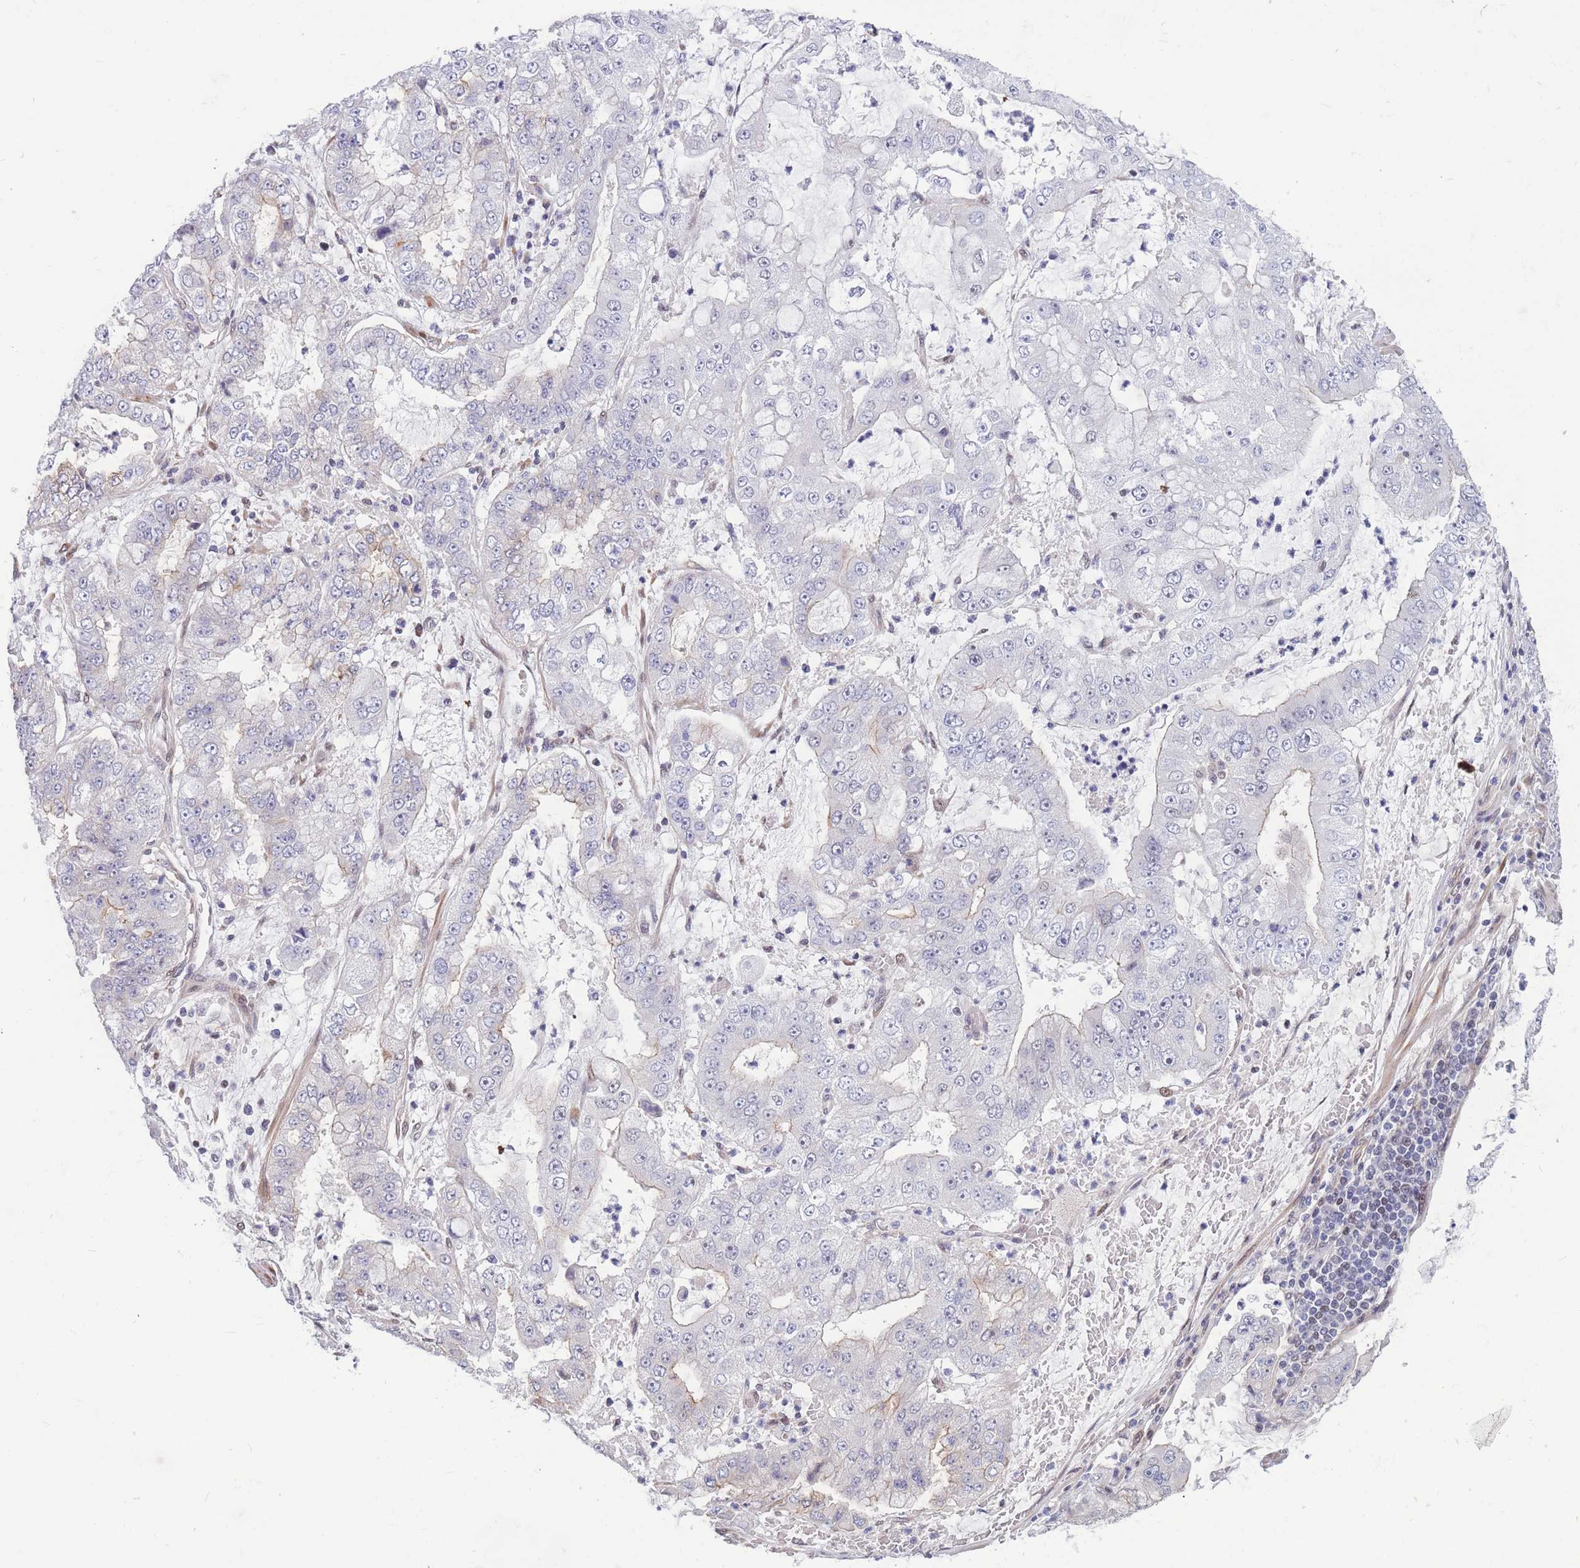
{"staining": {"intensity": "negative", "quantity": "none", "location": "none"}, "tissue": "stomach cancer", "cell_type": "Tumor cells", "image_type": "cancer", "snomed": [{"axis": "morphology", "description": "Adenocarcinoma, NOS"}, {"axis": "topography", "description": "Stomach"}], "caption": "This is an immunohistochemistry (IHC) micrograph of adenocarcinoma (stomach). There is no expression in tumor cells.", "gene": "BCL9L", "patient": {"sex": "male", "age": 76}}